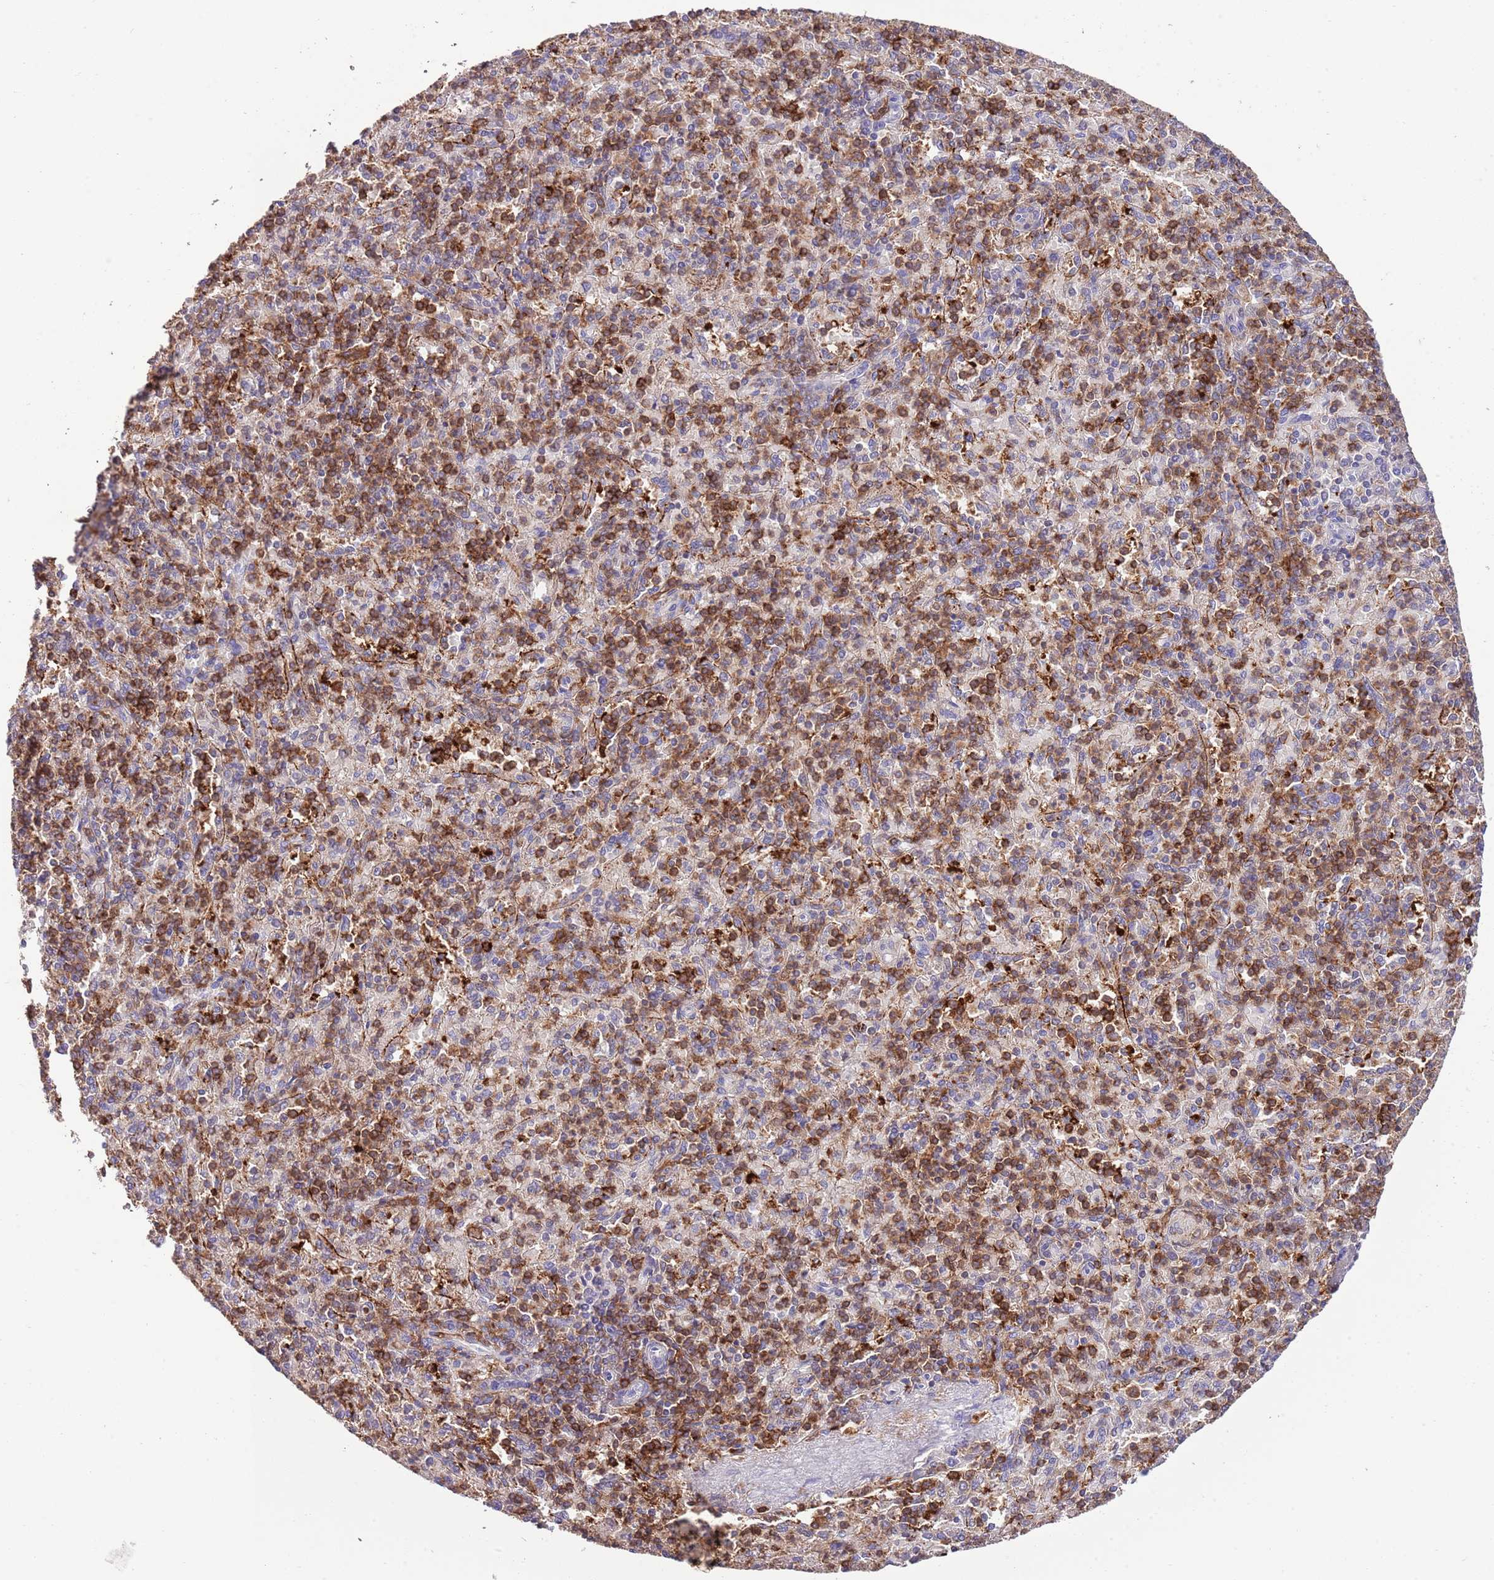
{"staining": {"intensity": "moderate", "quantity": ">75%", "location": "cytoplasmic/membranous"}, "tissue": "spleen", "cell_type": "Cells in red pulp", "image_type": "normal", "snomed": [{"axis": "morphology", "description": "Normal tissue, NOS"}, {"axis": "topography", "description": "Spleen"}], "caption": "Spleen stained with a brown dye displays moderate cytoplasmic/membranous positive expression in about >75% of cells in red pulp.", "gene": "EFHD1", "patient": {"sex": "male", "age": 82}}